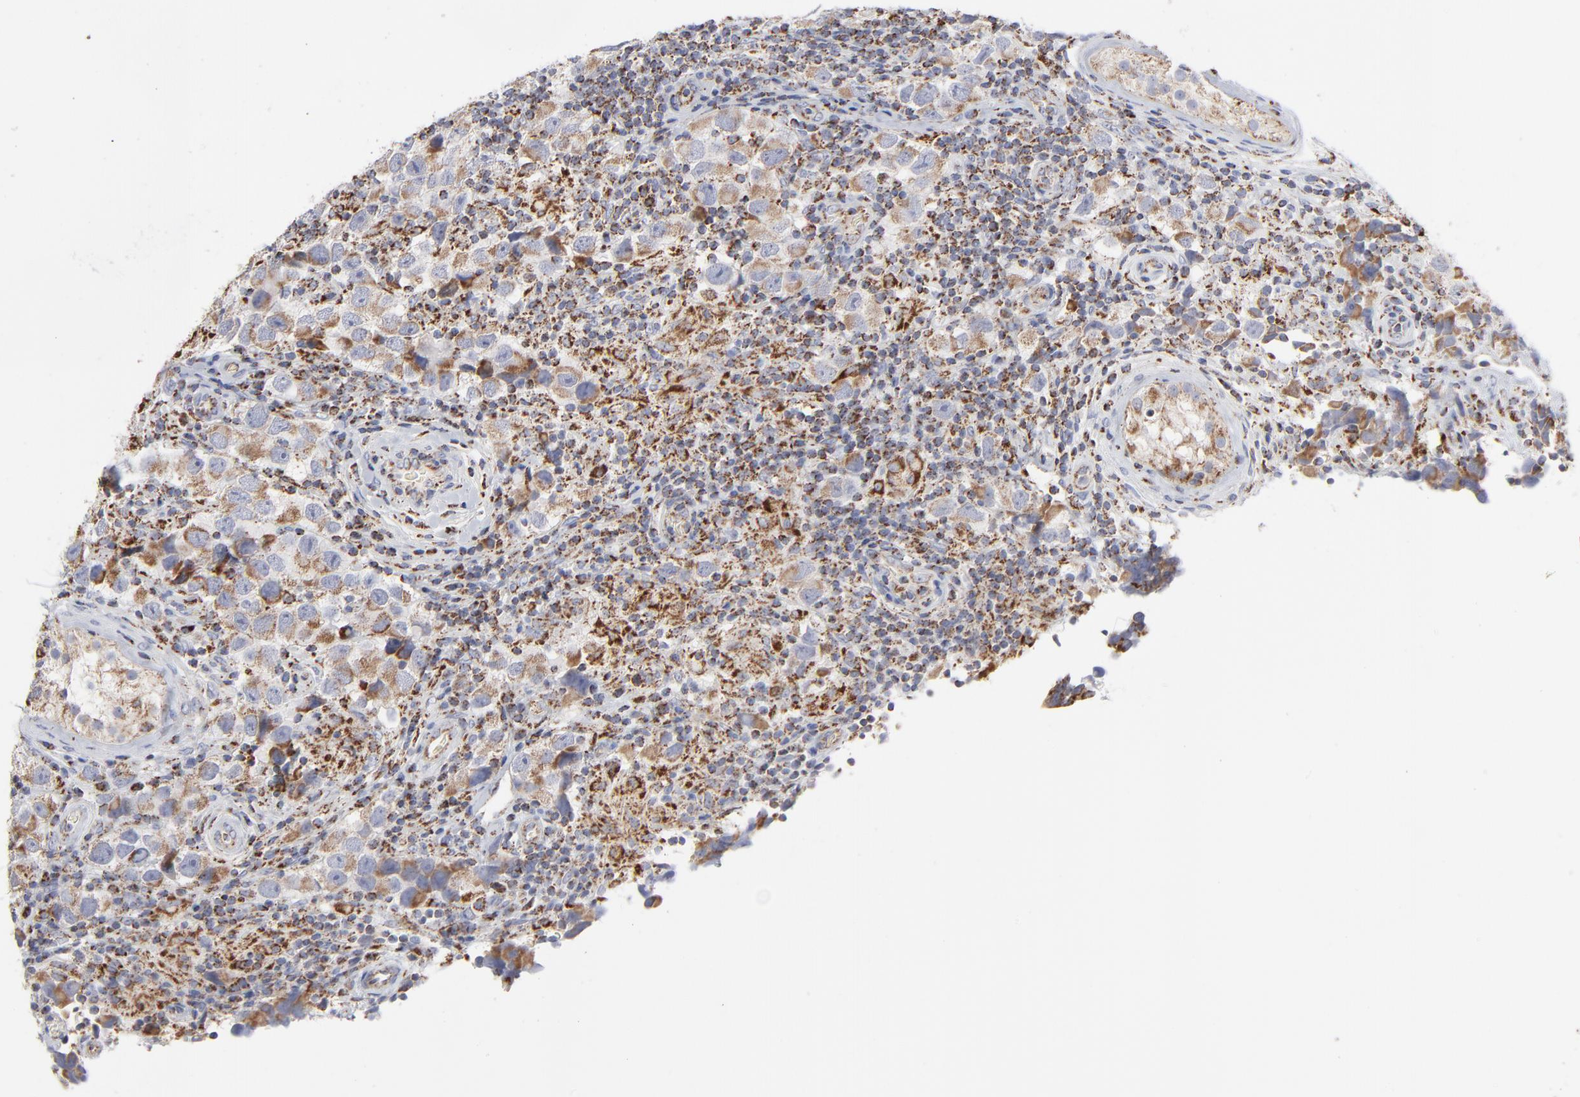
{"staining": {"intensity": "strong", "quantity": ">75%", "location": "cytoplasmic/membranous"}, "tissue": "testis cancer", "cell_type": "Tumor cells", "image_type": "cancer", "snomed": [{"axis": "morphology", "description": "Carcinoma, Embryonal, NOS"}, {"axis": "topography", "description": "Testis"}], "caption": "Protein staining reveals strong cytoplasmic/membranous staining in about >75% of tumor cells in testis embryonal carcinoma.", "gene": "ASB3", "patient": {"sex": "male", "age": 21}}